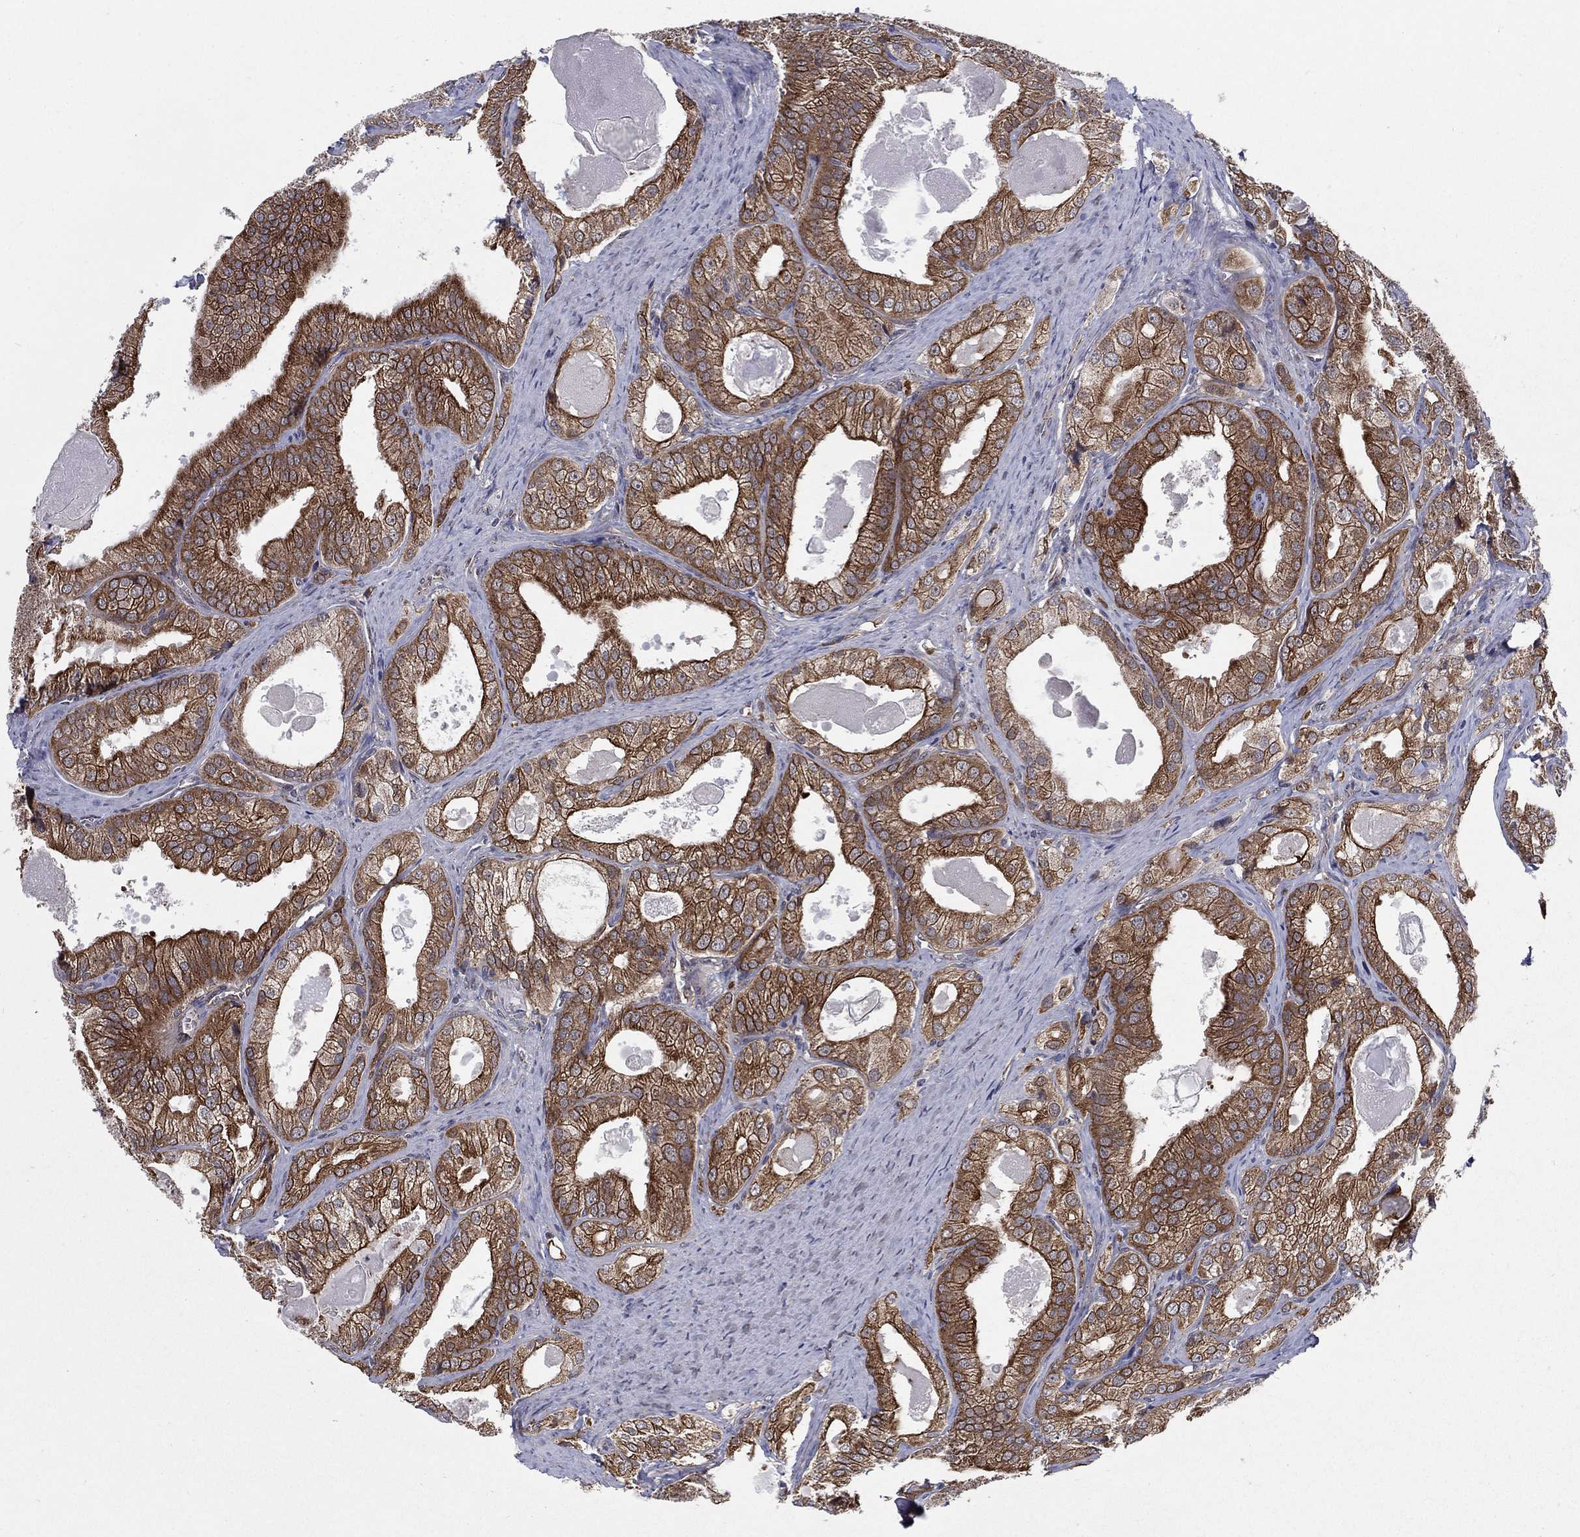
{"staining": {"intensity": "strong", "quantity": "25%-75%", "location": "cytoplasmic/membranous,nuclear"}, "tissue": "prostate cancer", "cell_type": "Tumor cells", "image_type": "cancer", "snomed": [{"axis": "morphology", "description": "Adenocarcinoma, NOS"}, {"axis": "morphology", "description": "Adenocarcinoma, High grade"}, {"axis": "topography", "description": "Prostate"}], "caption": "Prostate adenocarcinoma tissue demonstrates strong cytoplasmic/membranous and nuclear staining in approximately 25%-75% of tumor cells, visualized by immunohistochemistry.", "gene": "SH3RF1", "patient": {"sex": "male", "age": 70}}